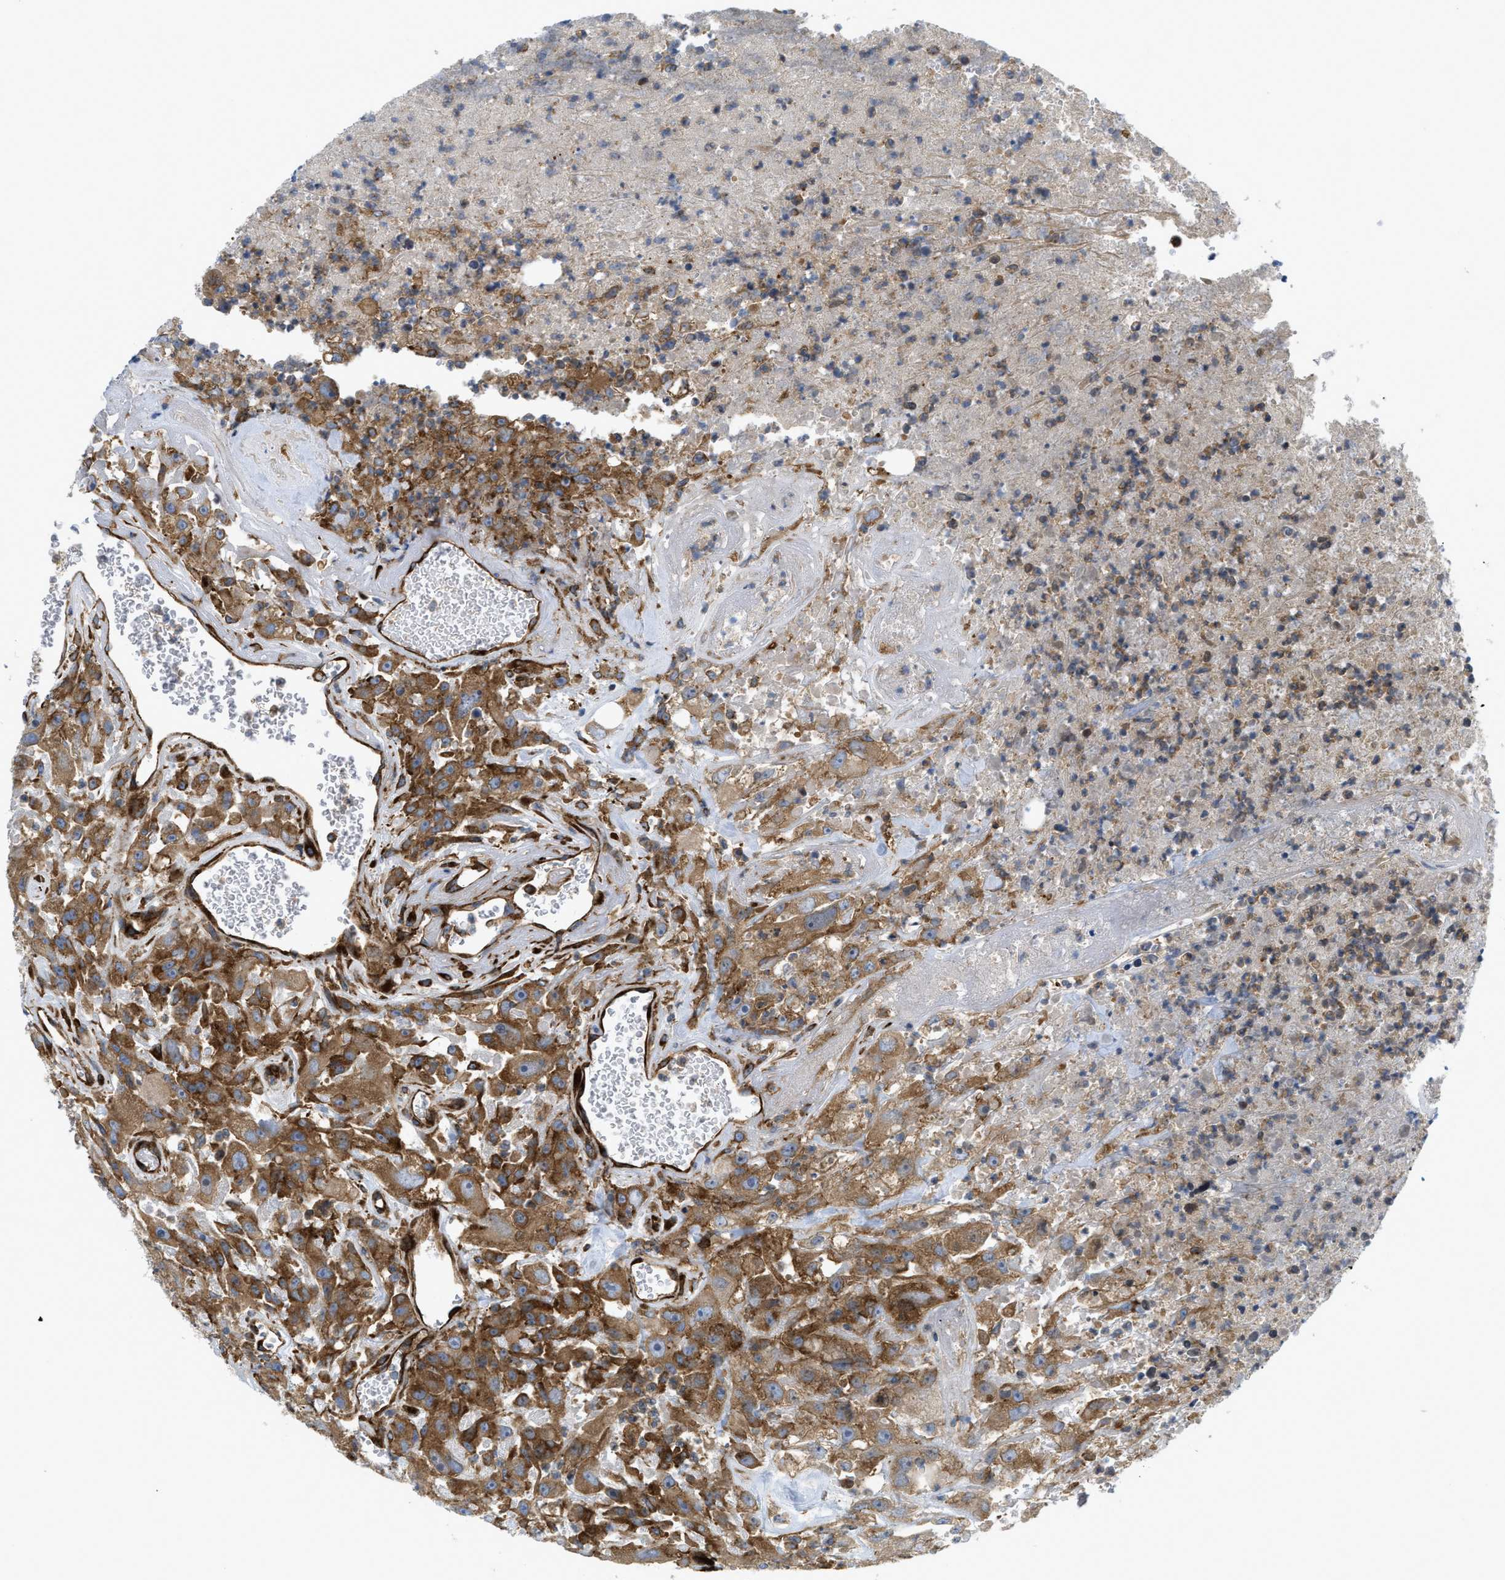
{"staining": {"intensity": "moderate", "quantity": ">75%", "location": "cytoplasmic/membranous"}, "tissue": "urothelial cancer", "cell_type": "Tumor cells", "image_type": "cancer", "snomed": [{"axis": "morphology", "description": "Urothelial carcinoma, High grade"}, {"axis": "topography", "description": "Urinary bladder"}], "caption": "Urothelial cancer stained with a brown dye reveals moderate cytoplasmic/membranous positive positivity in approximately >75% of tumor cells.", "gene": "PICALM", "patient": {"sex": "male", "age": 46}}